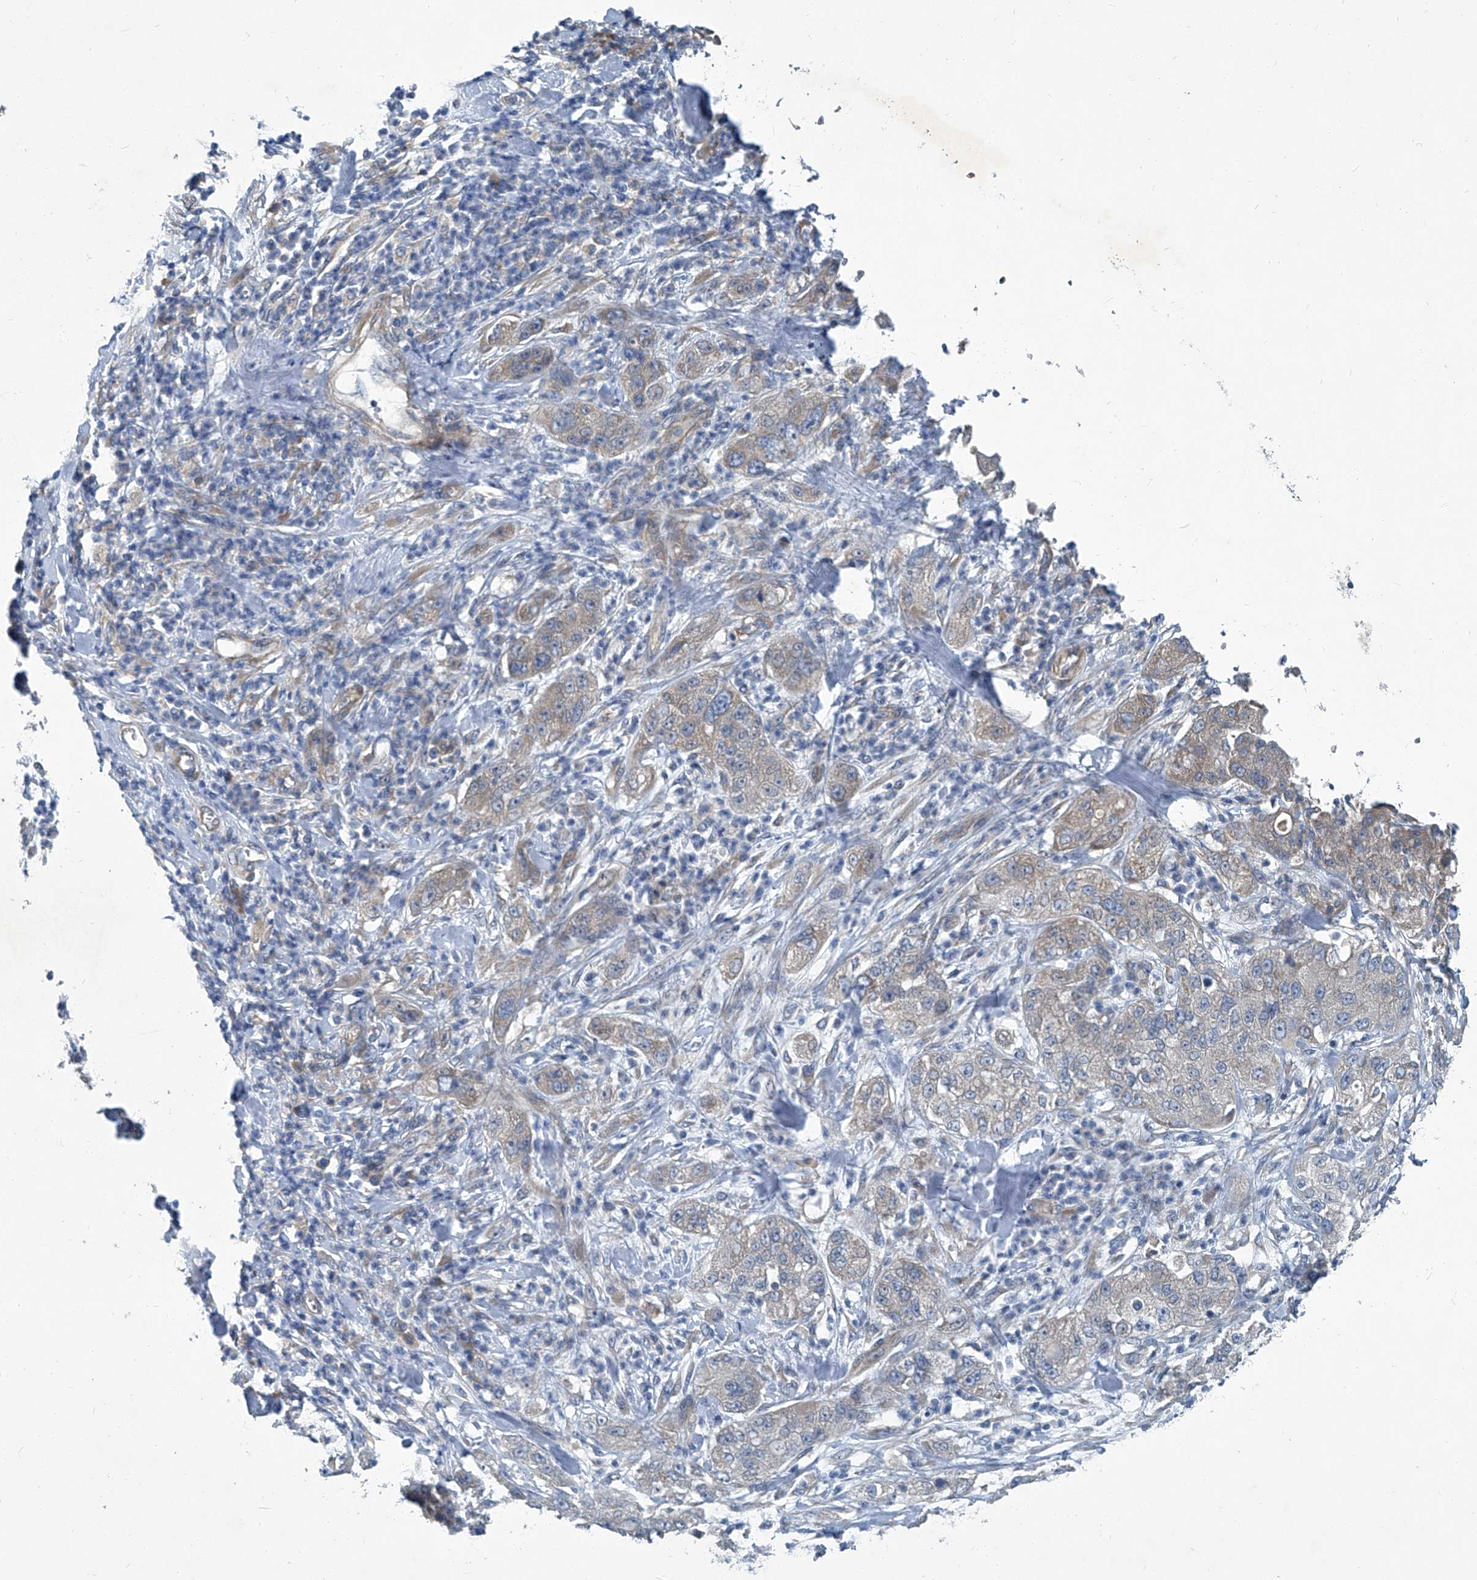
{"staining": {"intensity": "weak", "quantity": ">75%", "location": "cytoplasmic/membranous"}, "tissue": "pancreatic cancer", "cell_type": "Tumor cells", "image_type": "cancer", "snomed": [{"axis": "morphology", "description": "Adenocarcinoma, NOS"}, {"axis": "topography", "description": "Pancreas"}], "caption": "Adenocarcinoma (pancreatic) stained with a protein marker exhibits weak staining in tumor cells.", "gene": "SLC26A11", "patient": {"sex": "female", "age": 78}}